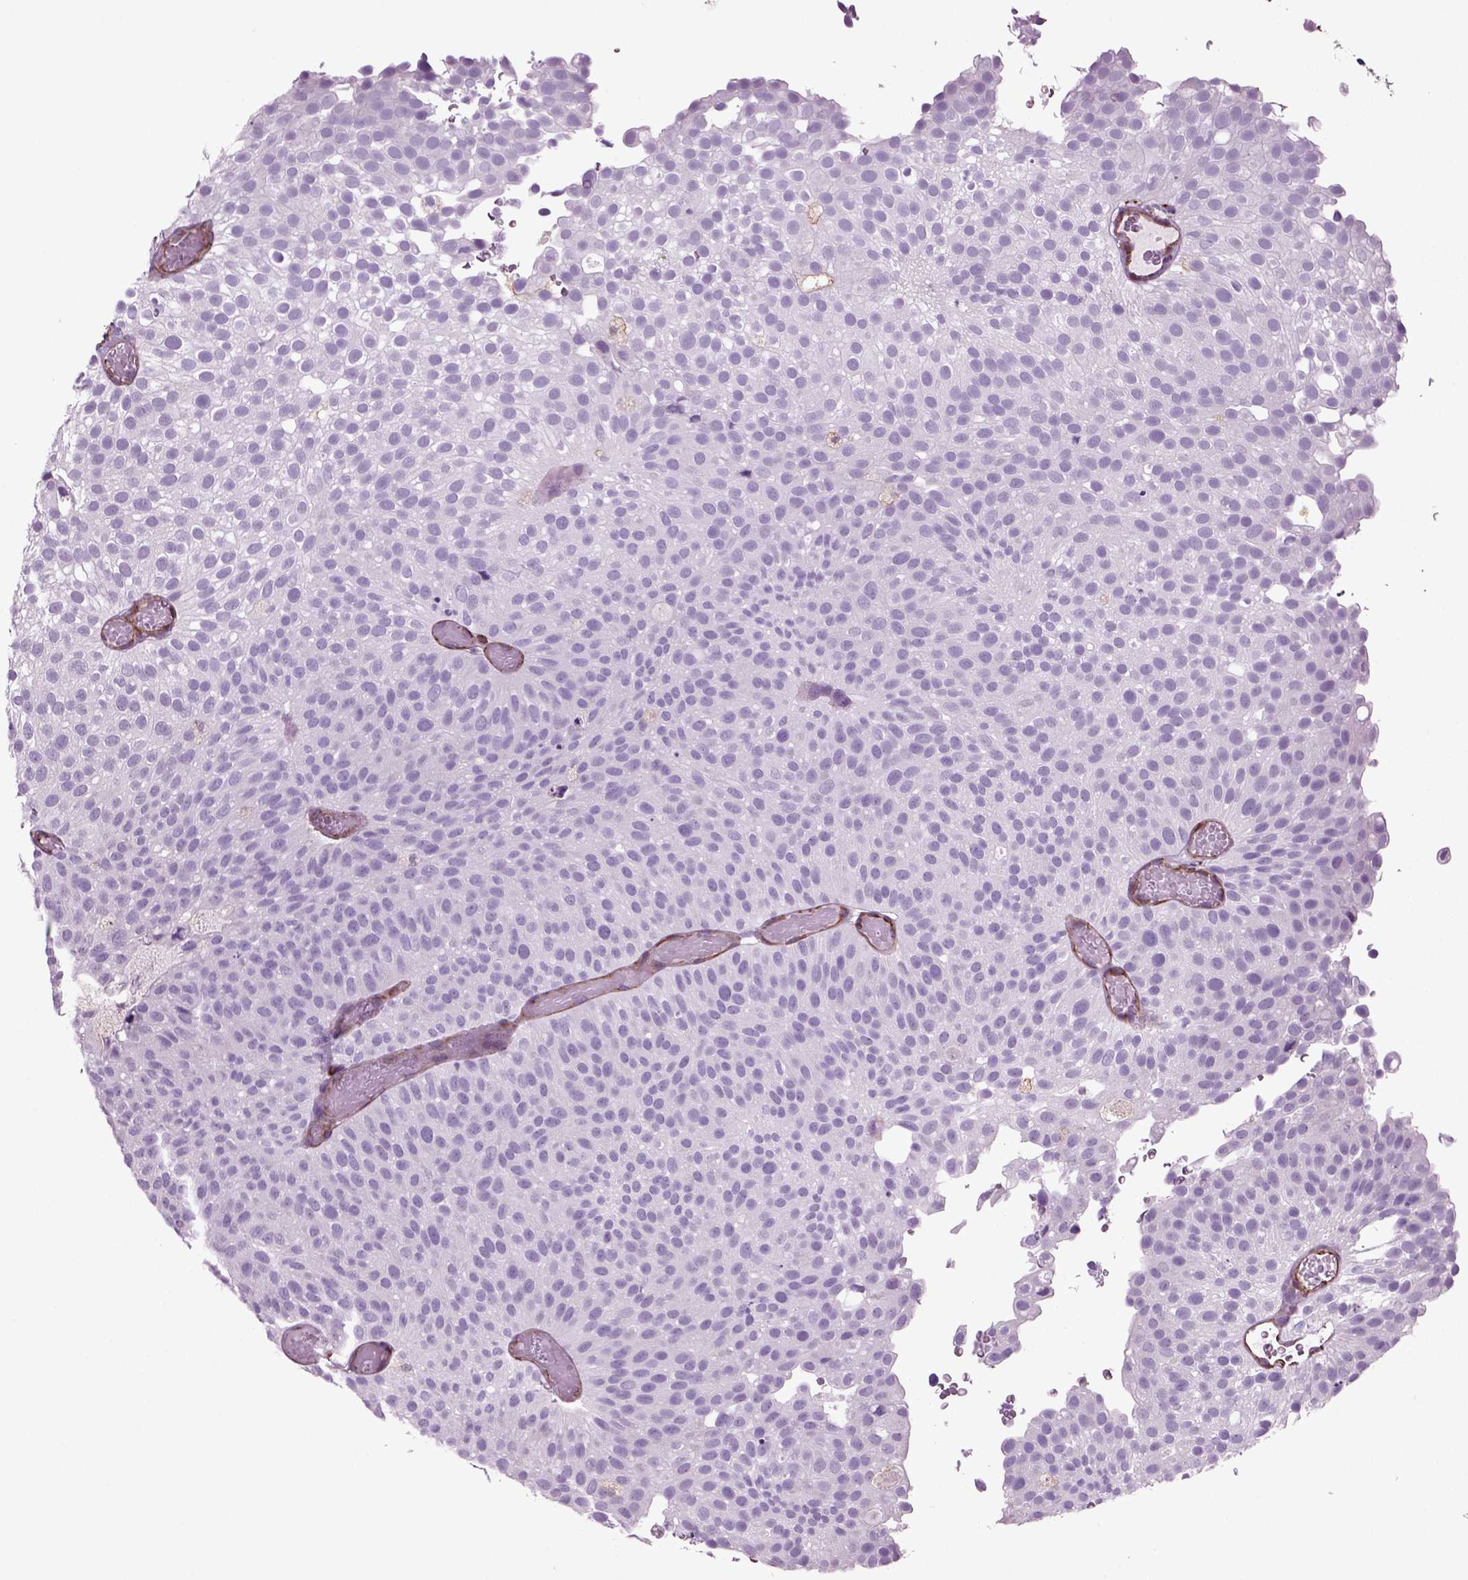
{"staining": {"intensity": "negative", "quantity": "none", "location": "none"}, "tissue": "urothelial cancer", "cell_type": "Tumor cells", "image_type": "cancer", "snomed": [{"axis": "morphology", "description": "Urothelial carcinoma, Low grade"}, {"axis": "topography", "description": "Urinary bladder"}], "caption": "The micrograph reveals no significant staining in tumor cells of urothelial cancer. (DAB IHC, high magnification).", "gene": "ACER3", "patient": {"sex": "male", "age": 78}}